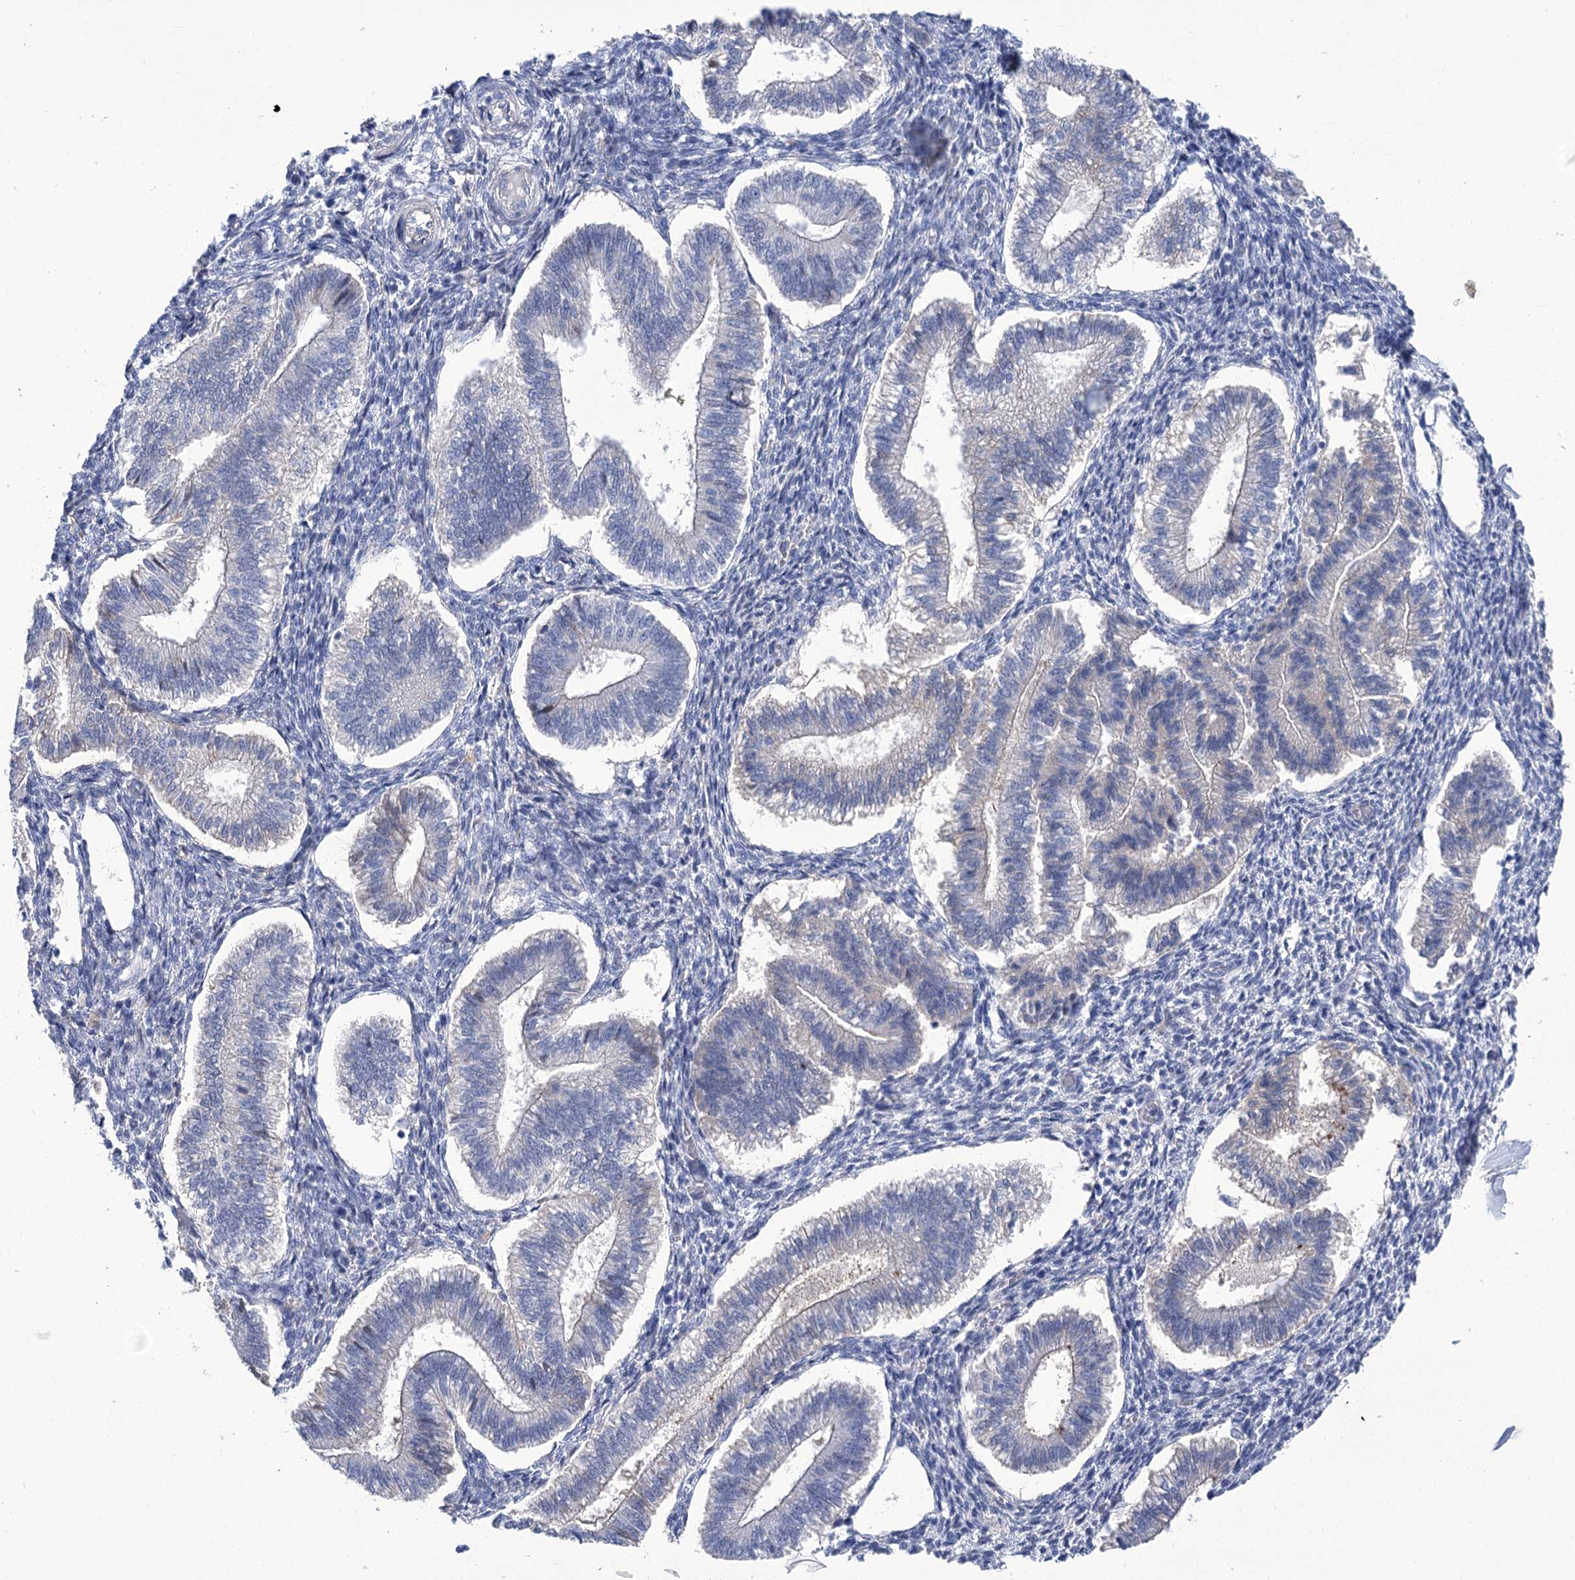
{"staining": {"intensity": "negative", "quantity": "none", "location": "none"}, "tissue": "endometrium", "cell_type": "Cells in endometrial stroma", "image_type": "normal", "snomed": [{"axis": "morphology", "description": "Normal tissue, NOS"}, {"axis": "topography", "description": "Endometrium"}], "caption": "Cells in endometrial stroma show no significant protein staining in benign endometrium. (IHC, brightfield microscopy, high magnification).", "gene": "CEP164", "patient": {"sex": "female", "age": 25}}